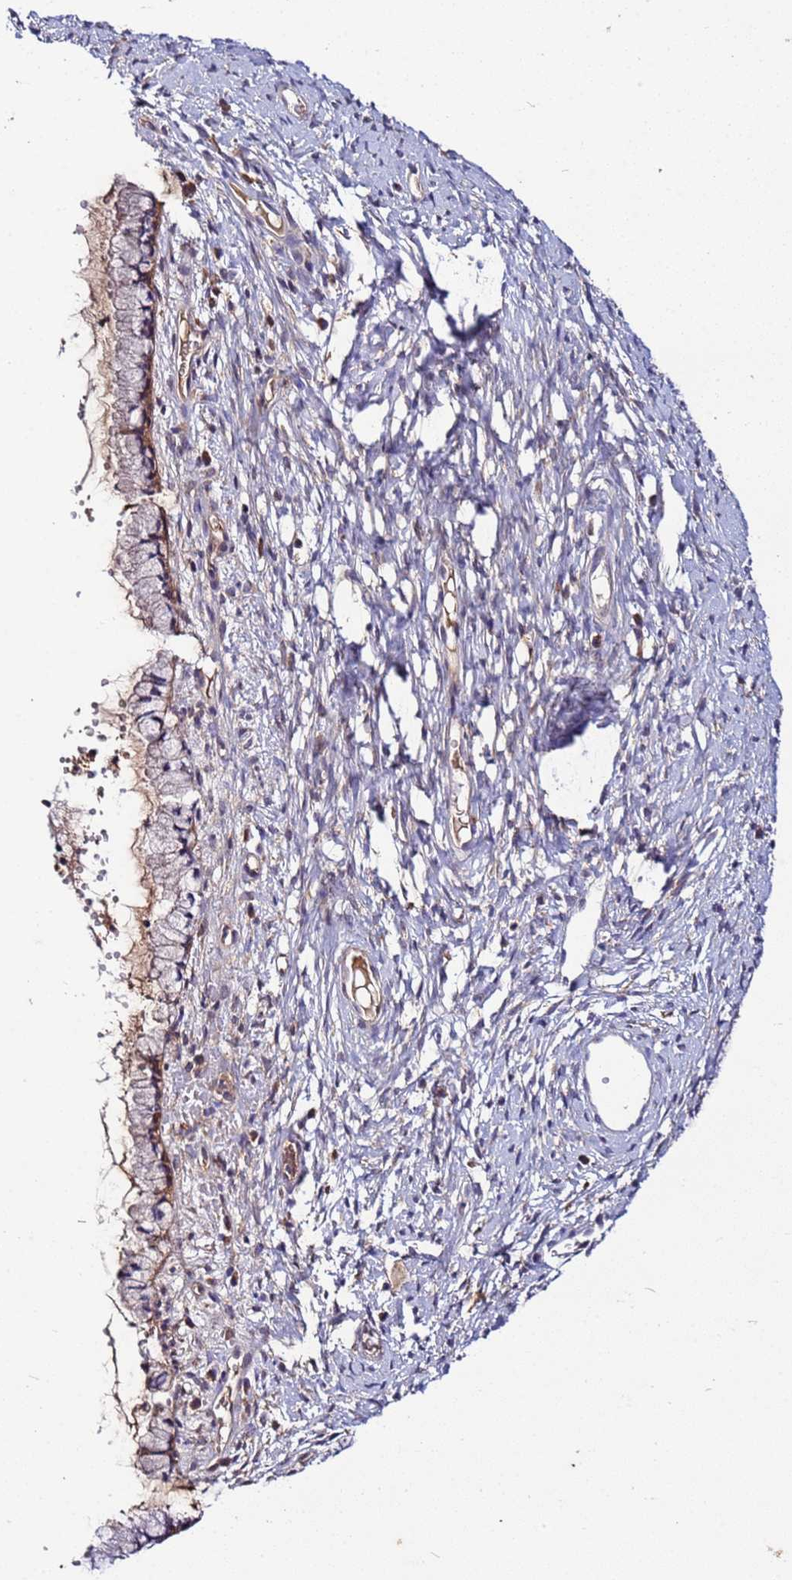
{"staining": {"intensity": "weak", "quantity": "25%-75%", "location": "cytoplasmic/membranous"}, "tissue": "cervix", "cell_type": "Glandular cells", "image_type": "normal", "snomed": [{"axis": "morphology", "description": "Normal tissue, NOS"}, {"axis": "topography", "description": "Cervix"}], "caption": "Immunohistochemical staining of normal human cervix displays low levels of weak cytoplasmic/membranous staining in approximately 25%-75% of glandular cells.", "gene": "GSPT2", "patient": {"sex": "female", "age": 42}}